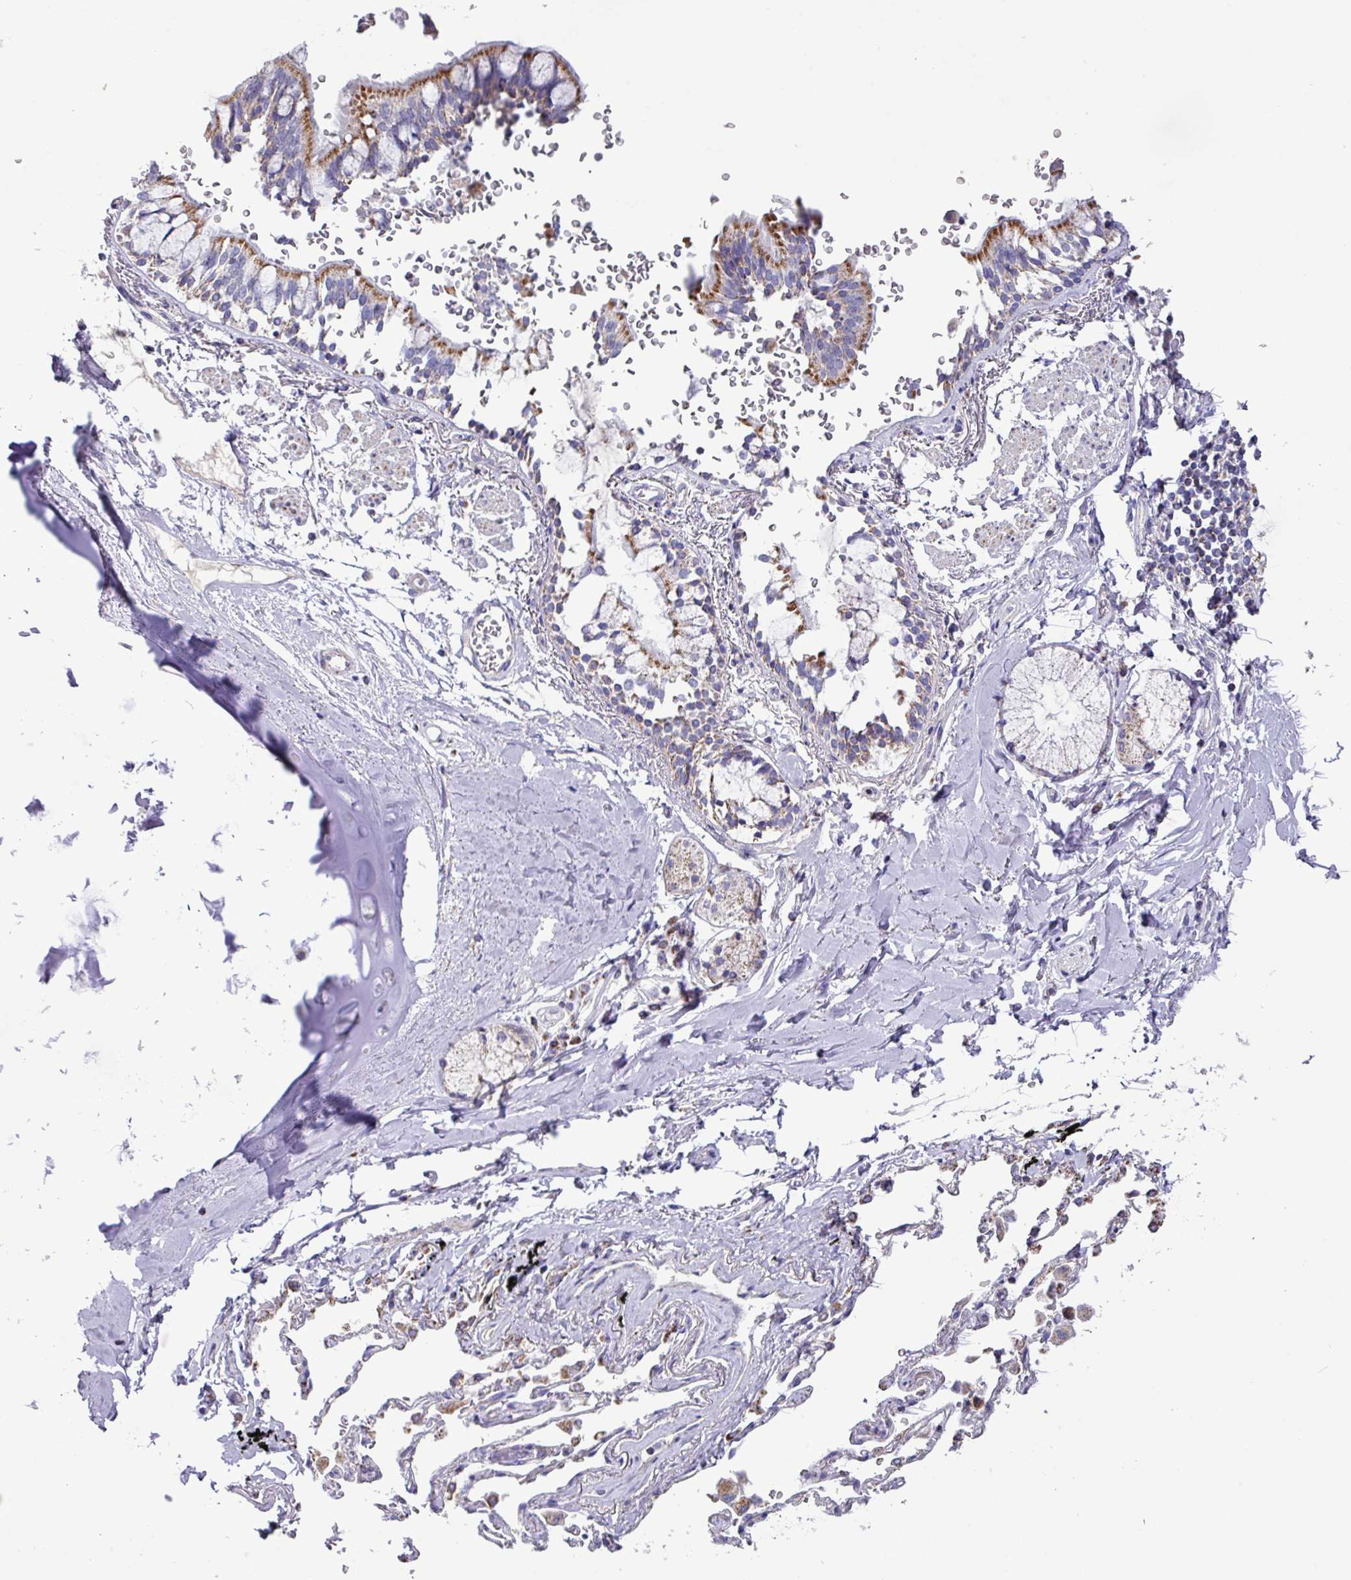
{"staining": {"intensity": "moderate", "quantity": "25%-75%", "location": "cytoplasmic/membranous"}, "tissue": "bronchus", "cell_type": "Respiratory epithelial cells", "image_type": "normal", "snomed": [{"axis": "morphology", "description": "Normal tissue, NOS"}, {"axis": "topography", "description": "Bronchus"}], "caption": "Immunohistochemical staining of benign bronchus reveals medium levels of moderate cytoplasmic/membranous expression in about 25%-75% of respiratory epithelial cells. Using DAB (brown) and hematoxylin (blue) stains, captured at high magnification using brightfield microscopy.", "gene": "MT", "patient": {"sex": "male", "age": 70}}